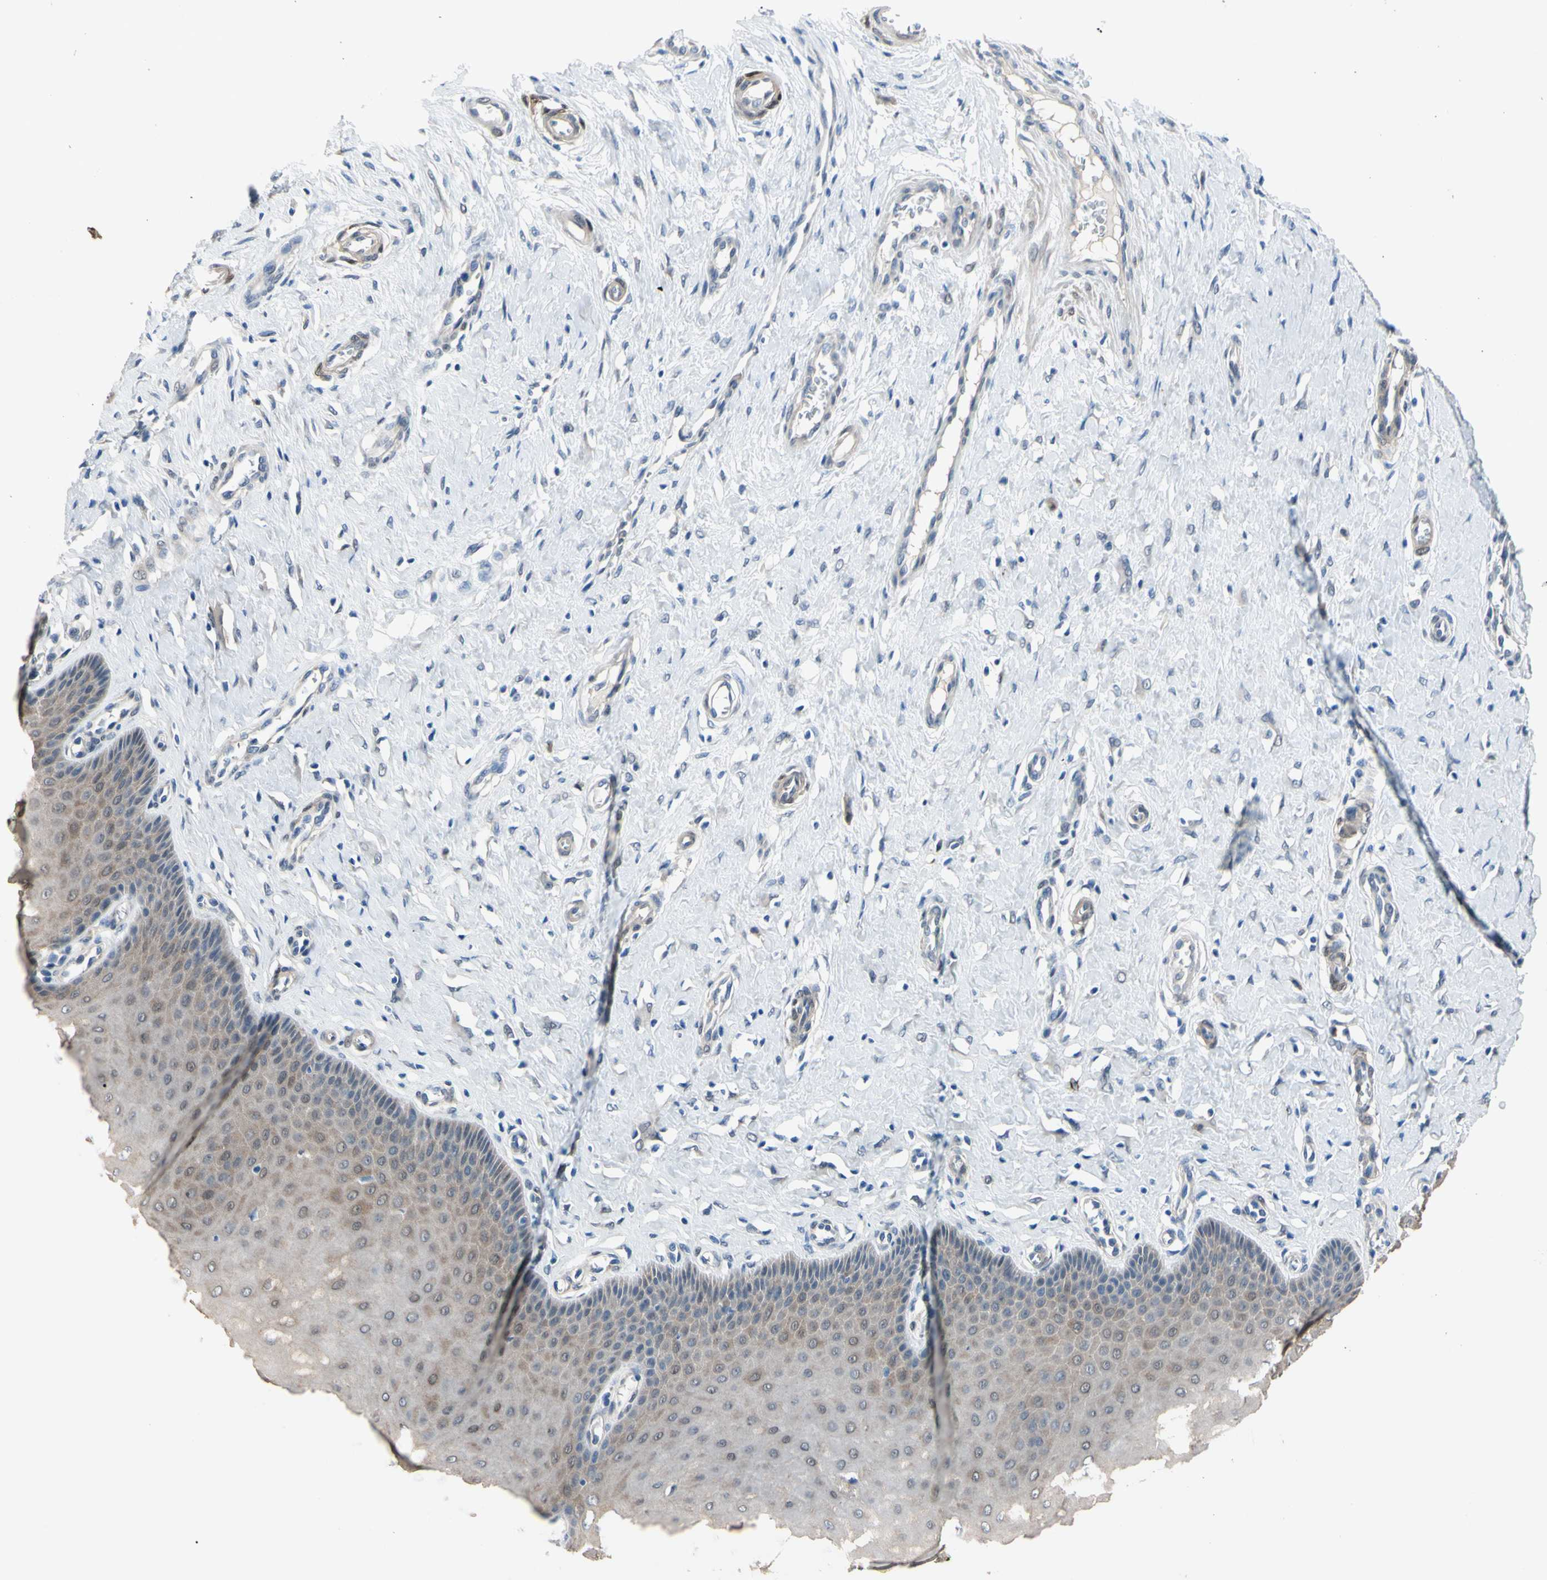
{"staining": {"intensity": "moderate", "quantity": "25%-75%", "location": "cytoplasmic/membranous,nuclear"}, "tissue": "cervix", "cell_type": "Glandular cells", "image_type": "normal", "snomed": [{"axis": "morphology", "description": "Normal tissue, NOS"}, {"axis": "topography", "description": "Cervix"}], "caption": "Protein expression analysis of normal cervix shows moderate cytoplasmic/membranous,nuclear expression in about 25%-75% of glandular cells.", "gene": "NOL3", "patient": {"sex": "female", "age": 55}}